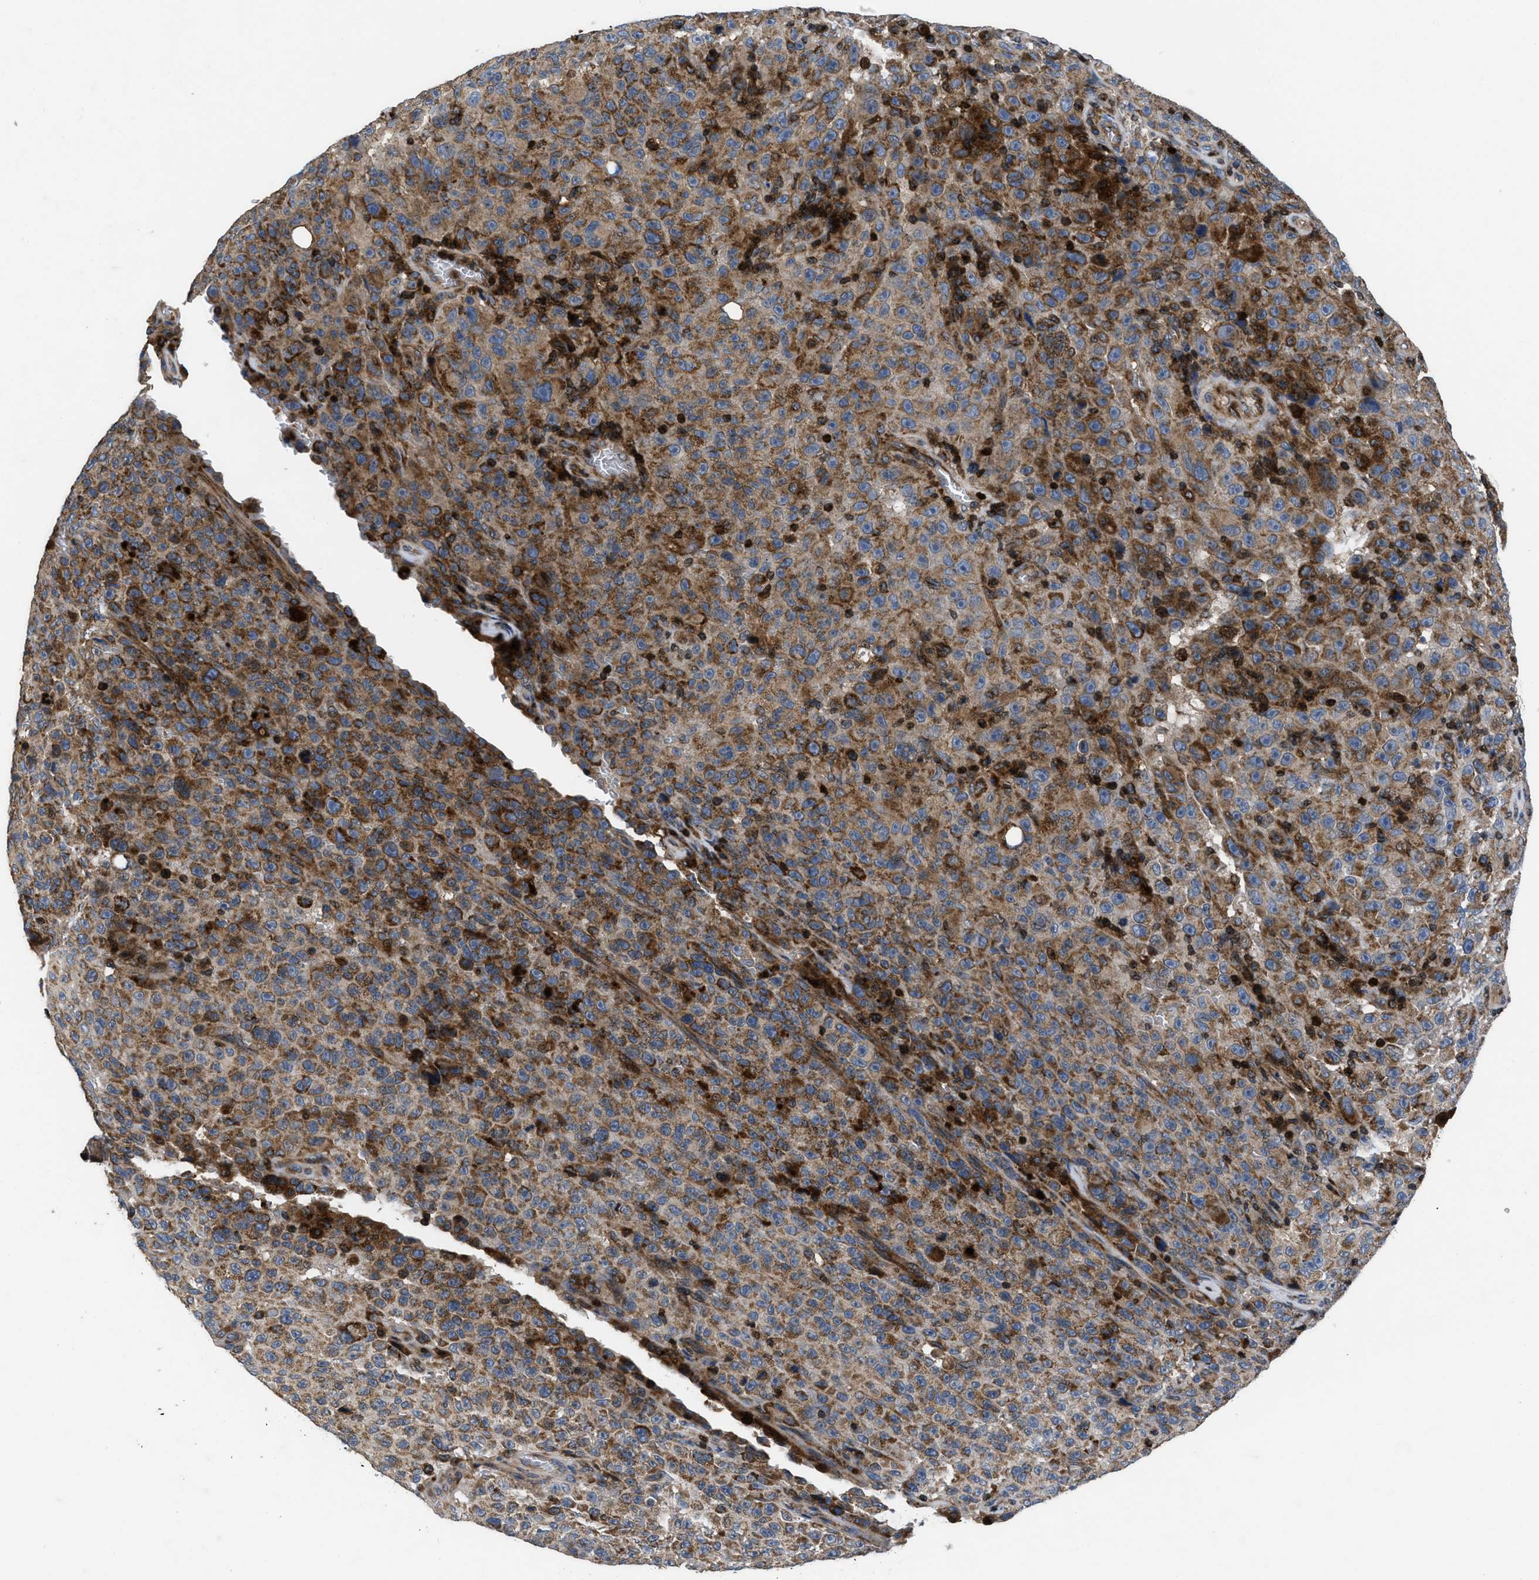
{"staining": {"intensity": "moderate", "quantity": ">75%", "location": "cytoplasmic/membranous"}, "tissue": "melanoma", "cell_type": "Tumor cells", "image_type": "cancer", "snomed": [{"axis": "morphology", "description": "Malignant melanoma, NOS"}, {"axis": "topography", "description": "Skin"}], "caption": "Immunohistochemistry photomicrograph of human malignant melanoma stained for a protein (brown), which reveals medium levels of moderate cytoplasmic/membranous expression in approximately >75% of tumor cells.", "gene": "YBEY", "patient": {"sex": "female", "age": 82}}